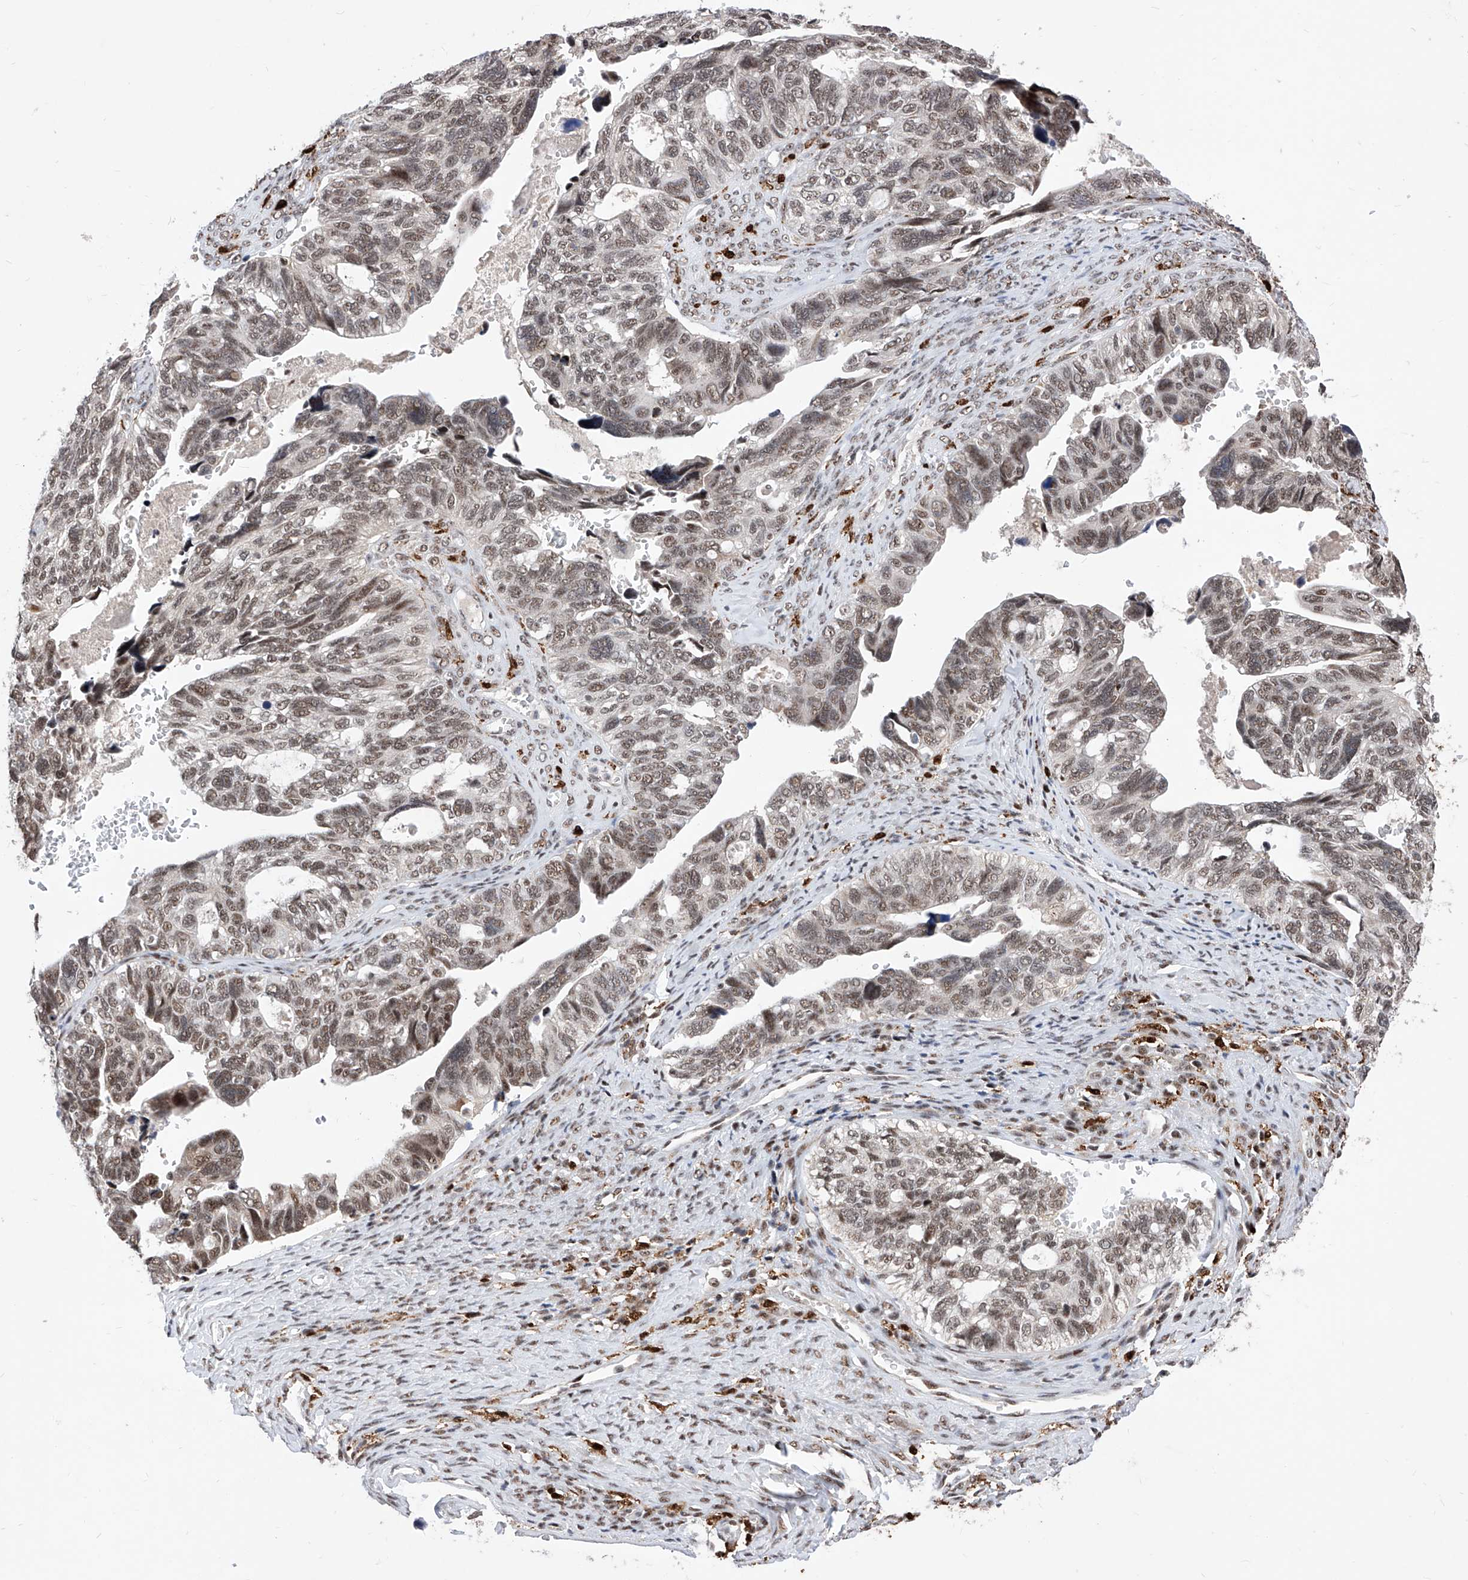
{"staining": {"intensity": "weak", "quantity": ">75%", "location": "nuclear"}, "tissue": "ovarian cancer", "cell_type": "Tumor cells", "image_type": "cancer", "snomed": [{"axis": "morphology", "description": "Cystadenocarcinoma, serous, NOS"}, {"axis": "topography", "description": "Ovary"}], "caption": "A brown stain shows weak nuclear staining of a protein in human ovarian serous cystadenocarcinoma tumor cells.", "gene": "PHF5A", "patient": {"sex": "female", "age": 79}}